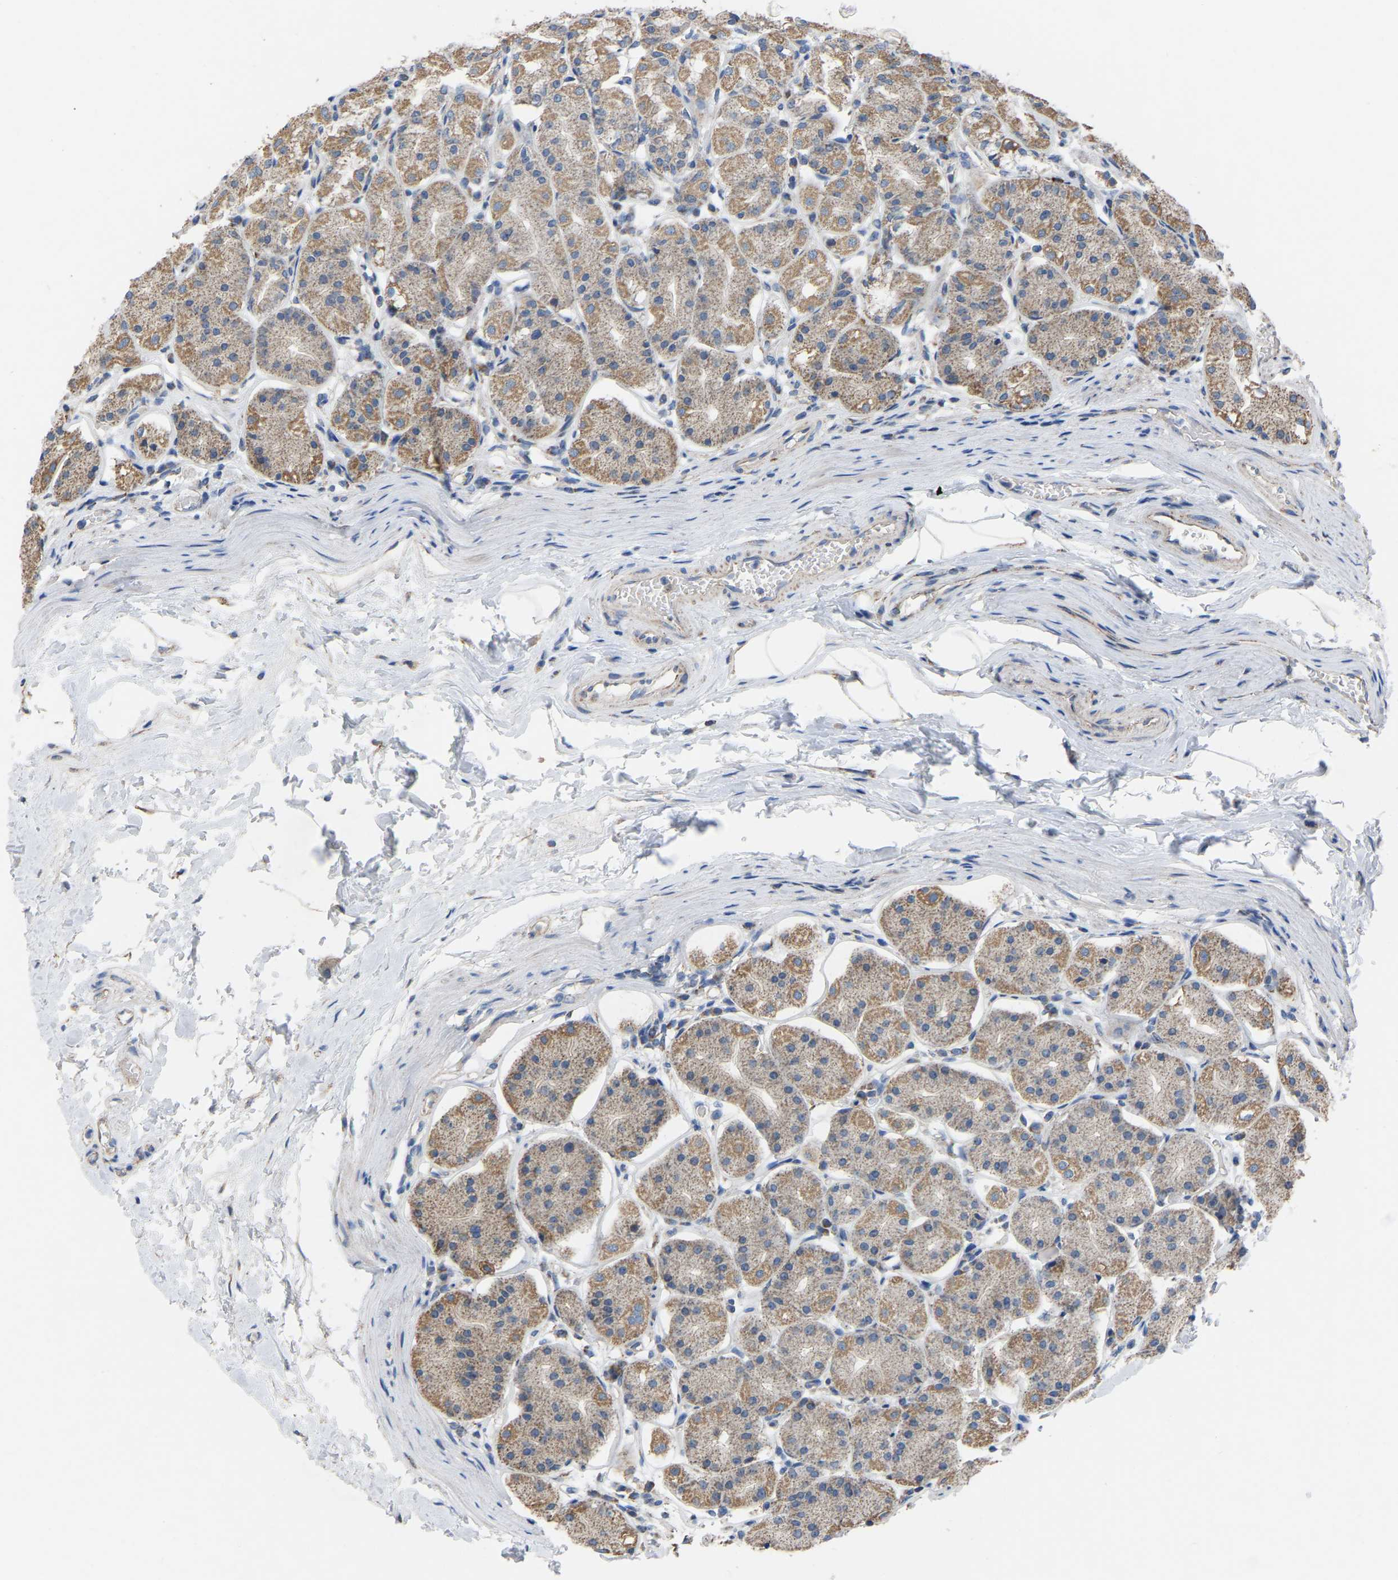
{"staining": {"intensity": "moderate", "quantity": ">75%", "location": "cytoplasmic/membranous"}, "tissue": "stomach", "cell_type": "Glandular cells", "image_type": "normal", "snomed": [{"axis": "morphology", "description": "Normal tissue, NOS"}, {"axis": "topography", "description": "Stomach"}, {"axis": "topography", "description": "Stomach, lower"}], "caption": "Immunohistochemistry (IHC) staining of benign stomach, which demonstrates medium levels of moderate cytoplasmic/membranous expression in about >75% of glandular cells indicating moderate cytoplasmic/membranous protein staining. The staining was performed using DAB (3,3'-diaminobenzidine) (brown) for protein detection and nuclei were counterstained in hematoxylin (blue).", "gene": "BCL10", "patient": {"sex": "female", "age": 56}}